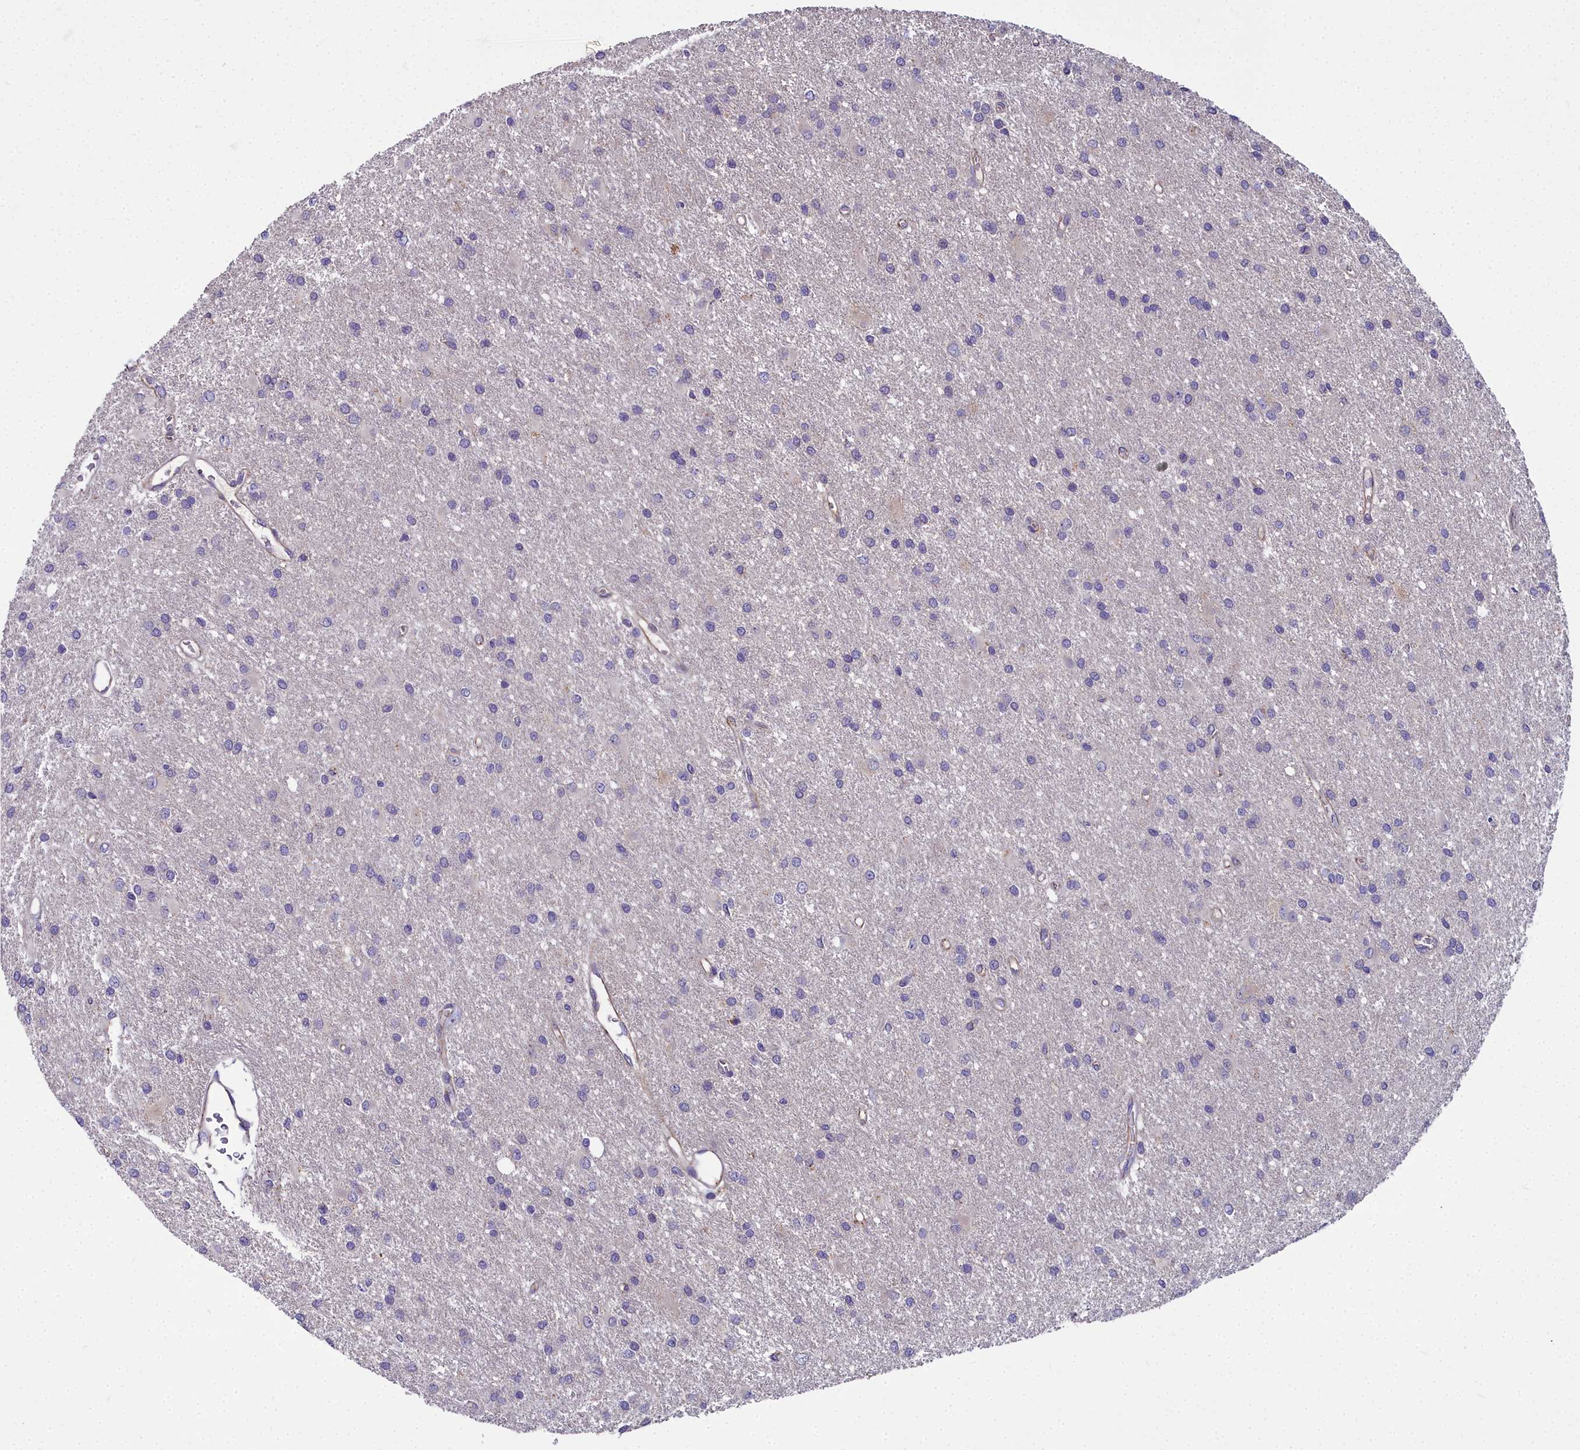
{"staining": {"intensity": "negative", "quantity": "none", "location": "none"}, "tissue": "glioma", "cell_type": "Tumor cells", "image_type": "cancer", "snomed": [{"axis": "morphology", "description": "Glioma, malignant, High grade"}, {"axis": "topography", "description": "Brain"}], "caption": "Protein analysis of malignant glioma (high-grade) demonstrates no significant expression in tumor cells.", "gene": "NT5M", "patient": {"sex": "female", "age": 50}}